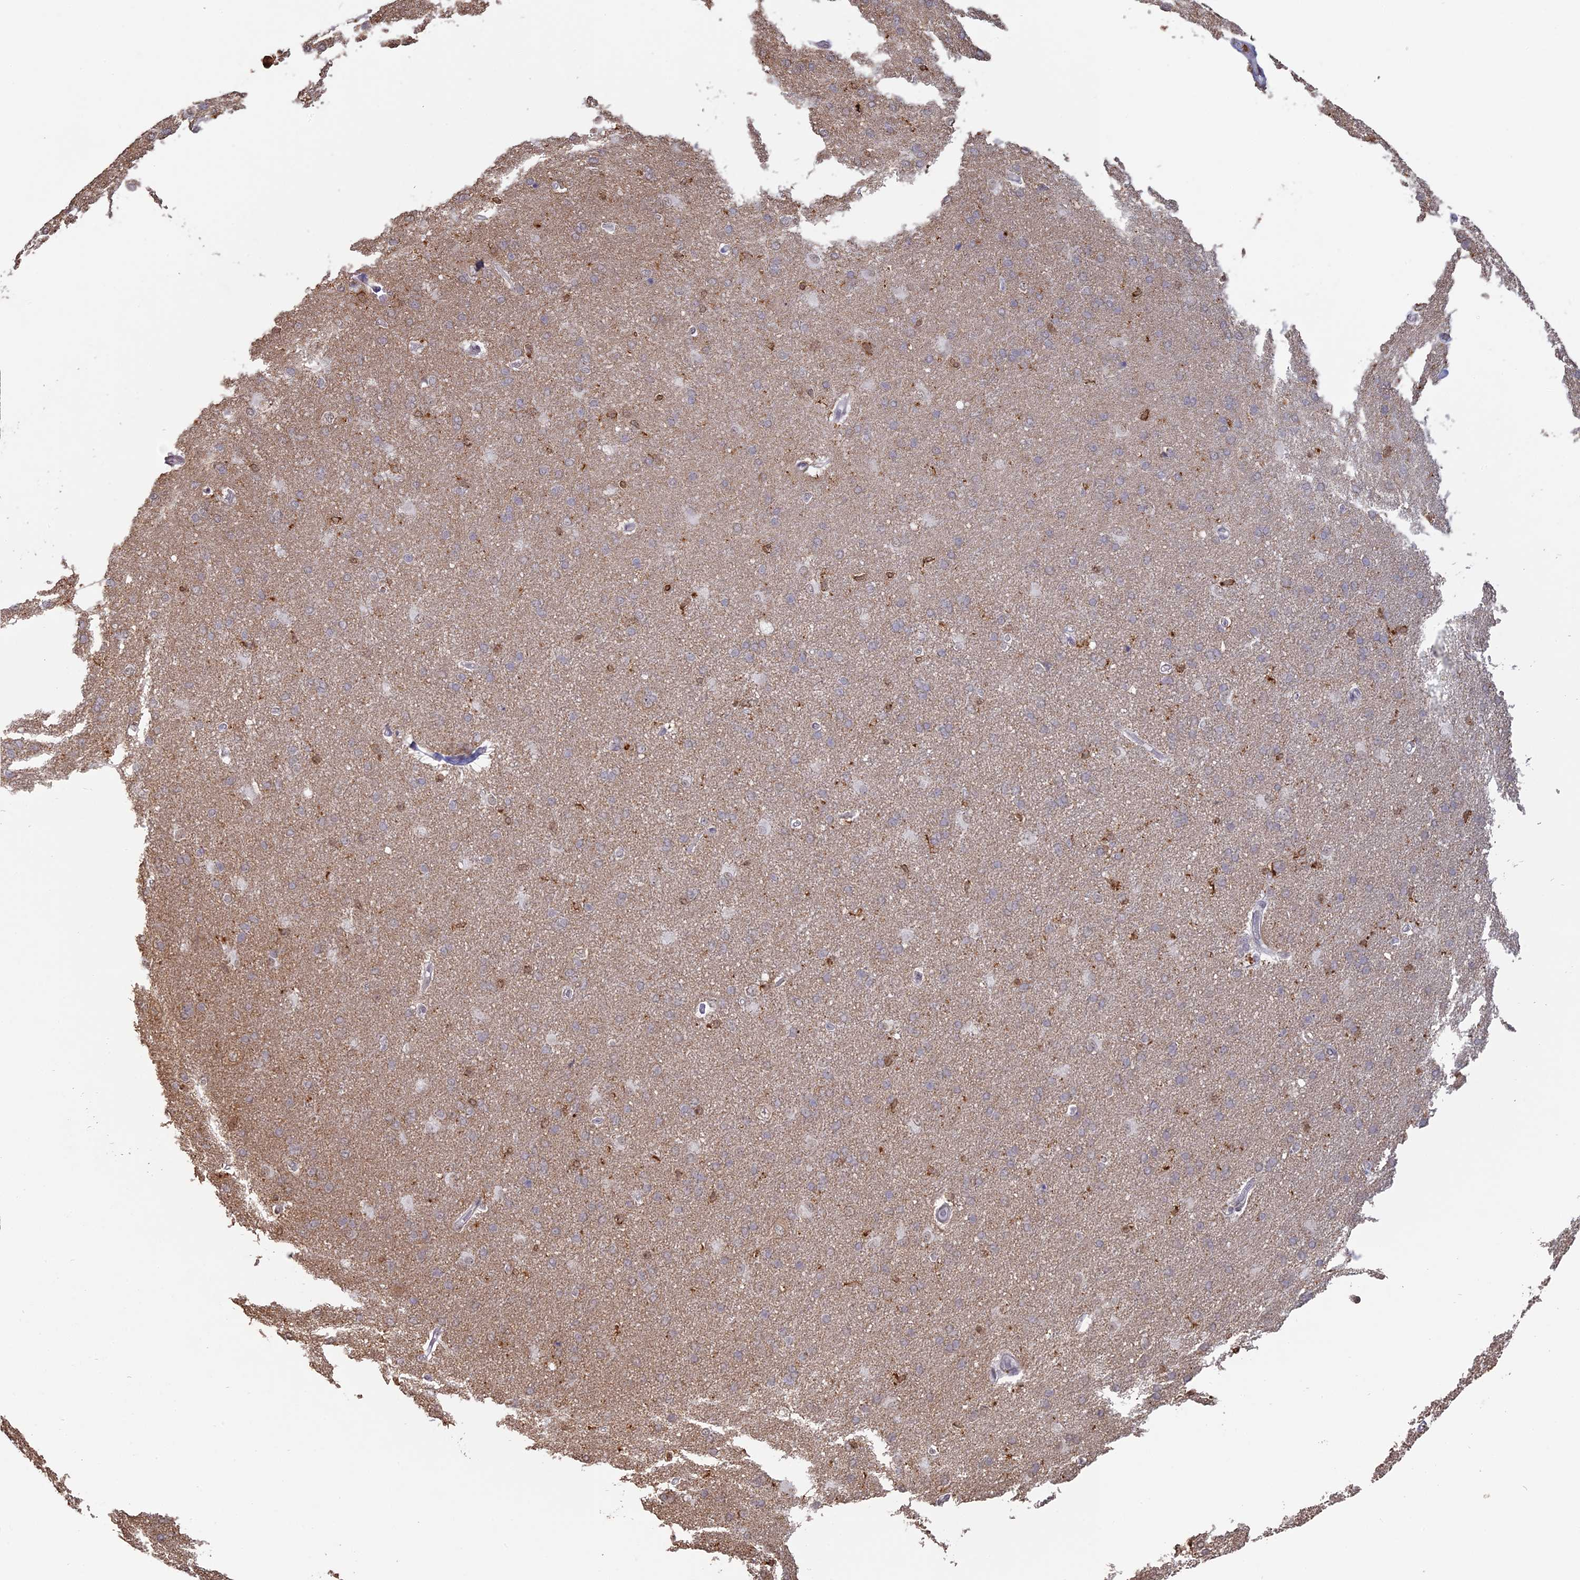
{"staining": {"intensity": "negative", "quantity": "none", "location": "none"}, "tissue": "cerebral cortex", "cell_type": "Endothelial cells", "image_type": "normal", "snomed": [{"axis": "morphology", "description": "Normal tissue, NOS"}, {"axis": "topography", "description": "Cerebral cortex"}], "caption": "This is an immunohistochemistry image of benign cerebral cortex. There is no staining in endothelial cells.", "gene": "APOBR", "patient": {"sex": "male", "age": 62}}